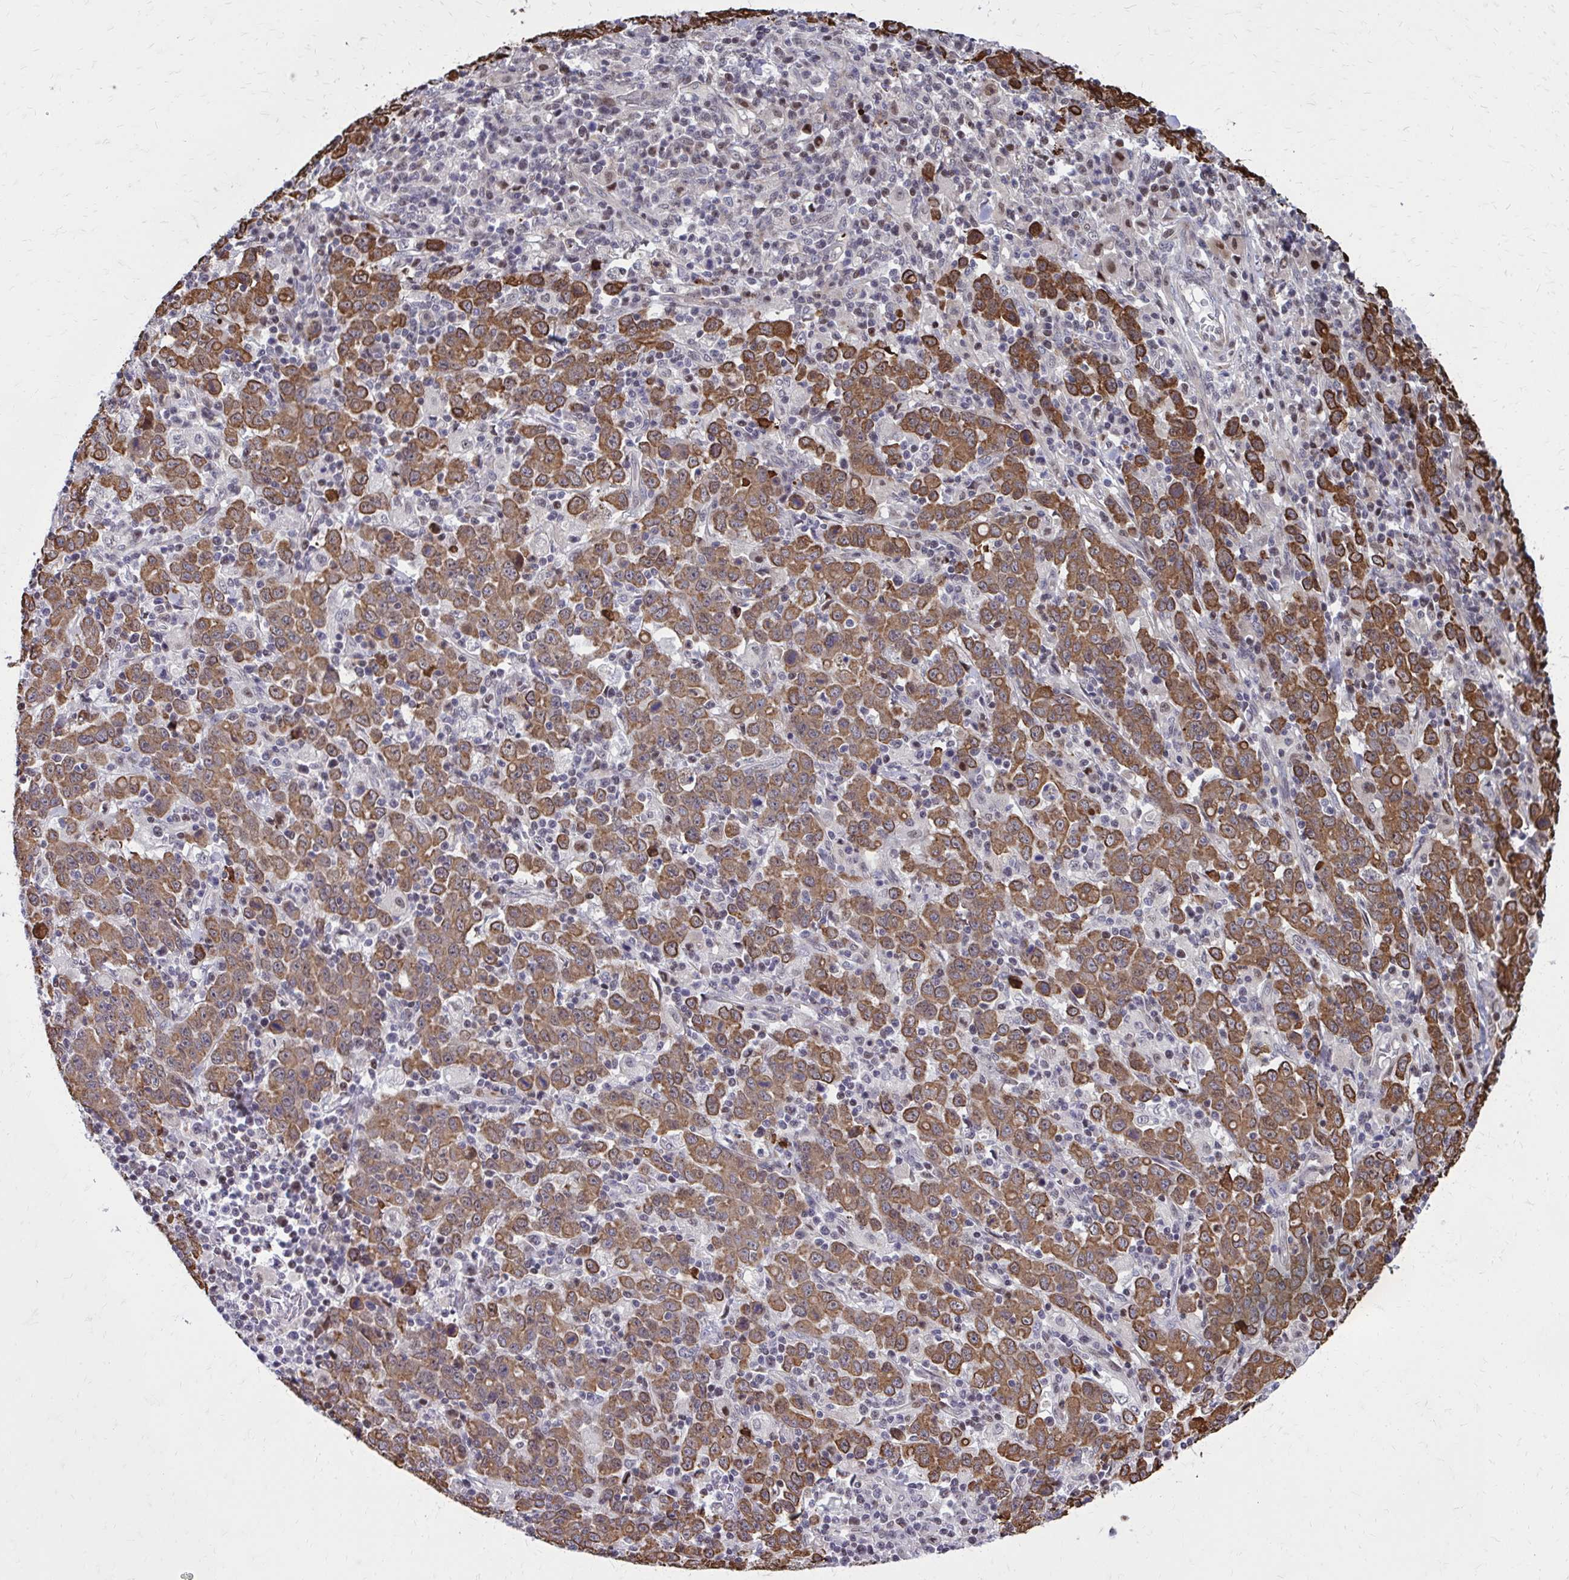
{"staining": {"intensity": "moderate", "quantity": ">75%", "location": "cytoplasmic/membranous"}, "tissue": "stomach cancer", "cell_type": "Tumor cells", "image_type": "cancer", "snomed": [{"axis": "morphology", "description": "Adenocarcinoma, NOS"}, {"axis": "topography", "description": "Stomach, upper"}], "caption": "About >75% of tumor cells in stomach adenocarcinoma display moderate cytoplasmic/membranous protein staining as visualized by brown immunohistochemical staining.", "gene": "ANKRD30B", "patient": {"sex": "male", "age": 69}}